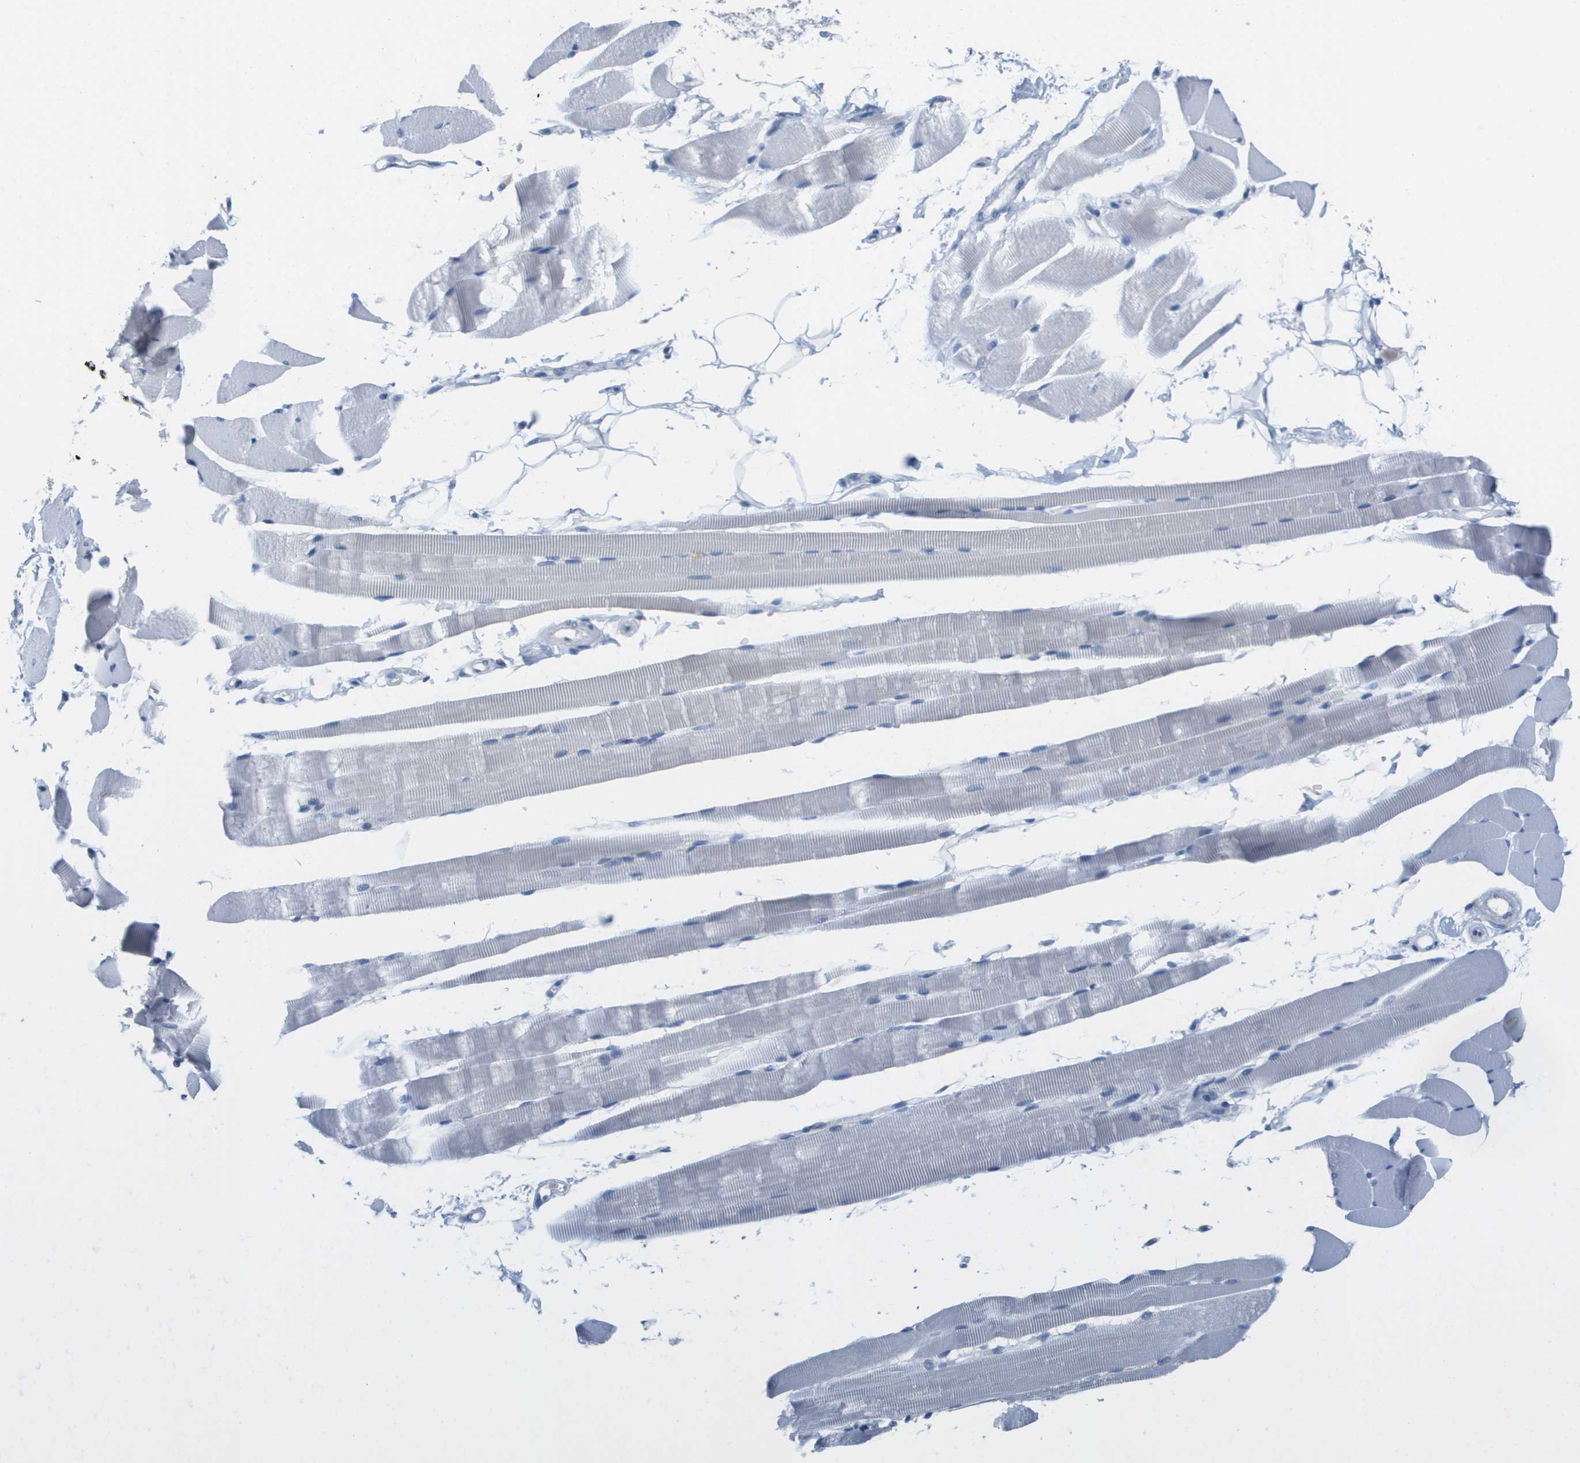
{"staining": {"intensity": "negative", "quantity": "none", "location": "none"}, "tissue": "skeletal muscle", "cell_type": "Myocytes", "image_type": "normal", "snomed": [{"axis": "morphology", "description": "Normal tissue, NOS"}, {"axis": "topography", "description": "Skeletal muscle"}, {"axis": "topography", "description": "Peripheral nerve tissue"}], "caption": "DAB immunohistochemical staining of benign human skeletal muscle reveals no significant positivity in myocytes.", "gene": "CD3G", "patient": {"sex": "female", "age": 84}}